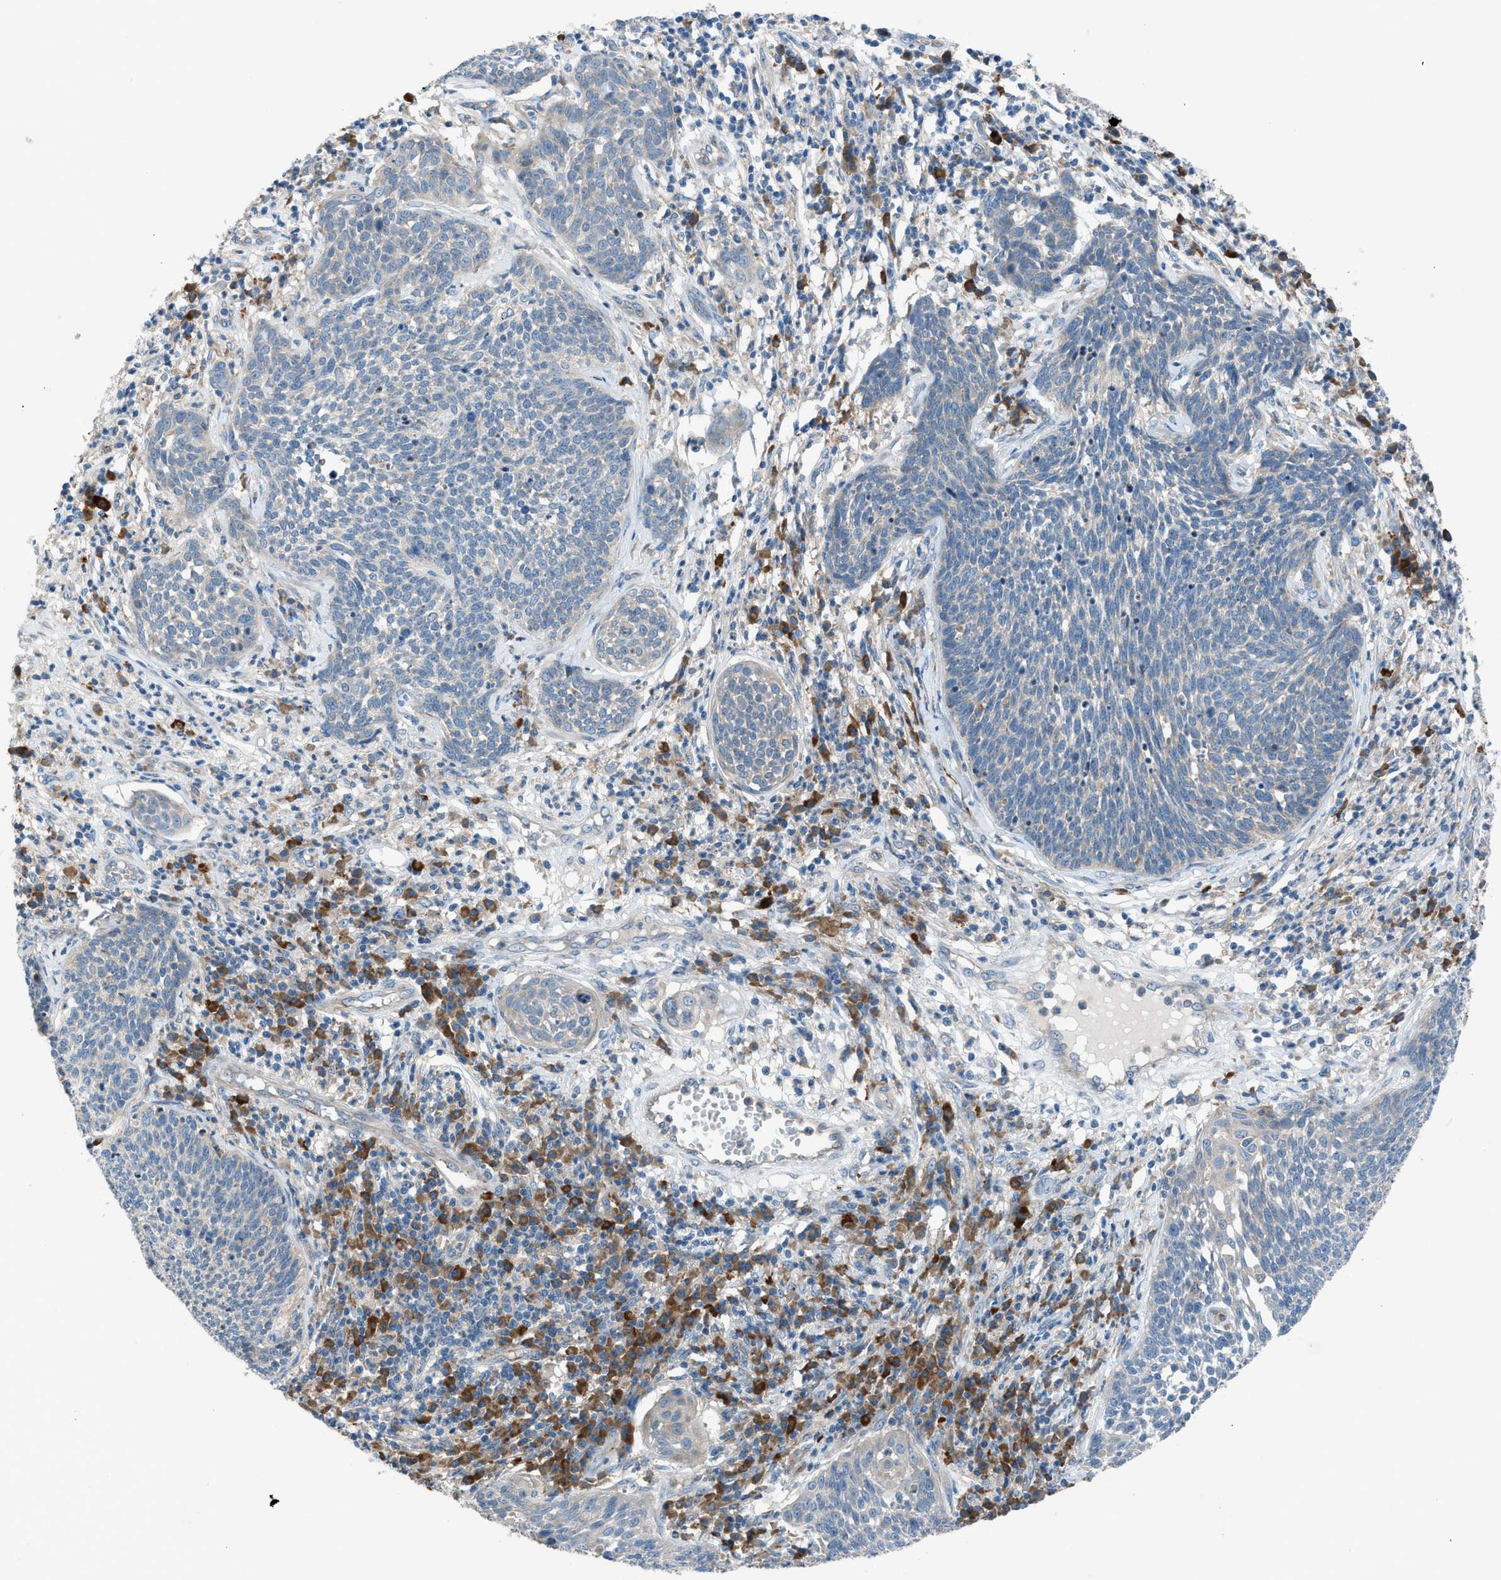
{"staining": {"intensity": "negative", "quantity": "none", "location": "none"}, "tissue": "cervical cancer", "cell_type": "Tumor cells", "image_type": "cancer", "snomed": [{"axis": "morphology", "description": "Squamous cell carcinoma, NOS"}, {"axis": "topography", "description": "Cervix"}], "caption": "Human cervical cancer (squamous cell carcinoma) stained for a protein using IHC demonstrates no positivity in tumor cells.", "gene": "HEG1", "patient": {"sex": "female", "age": 34}}